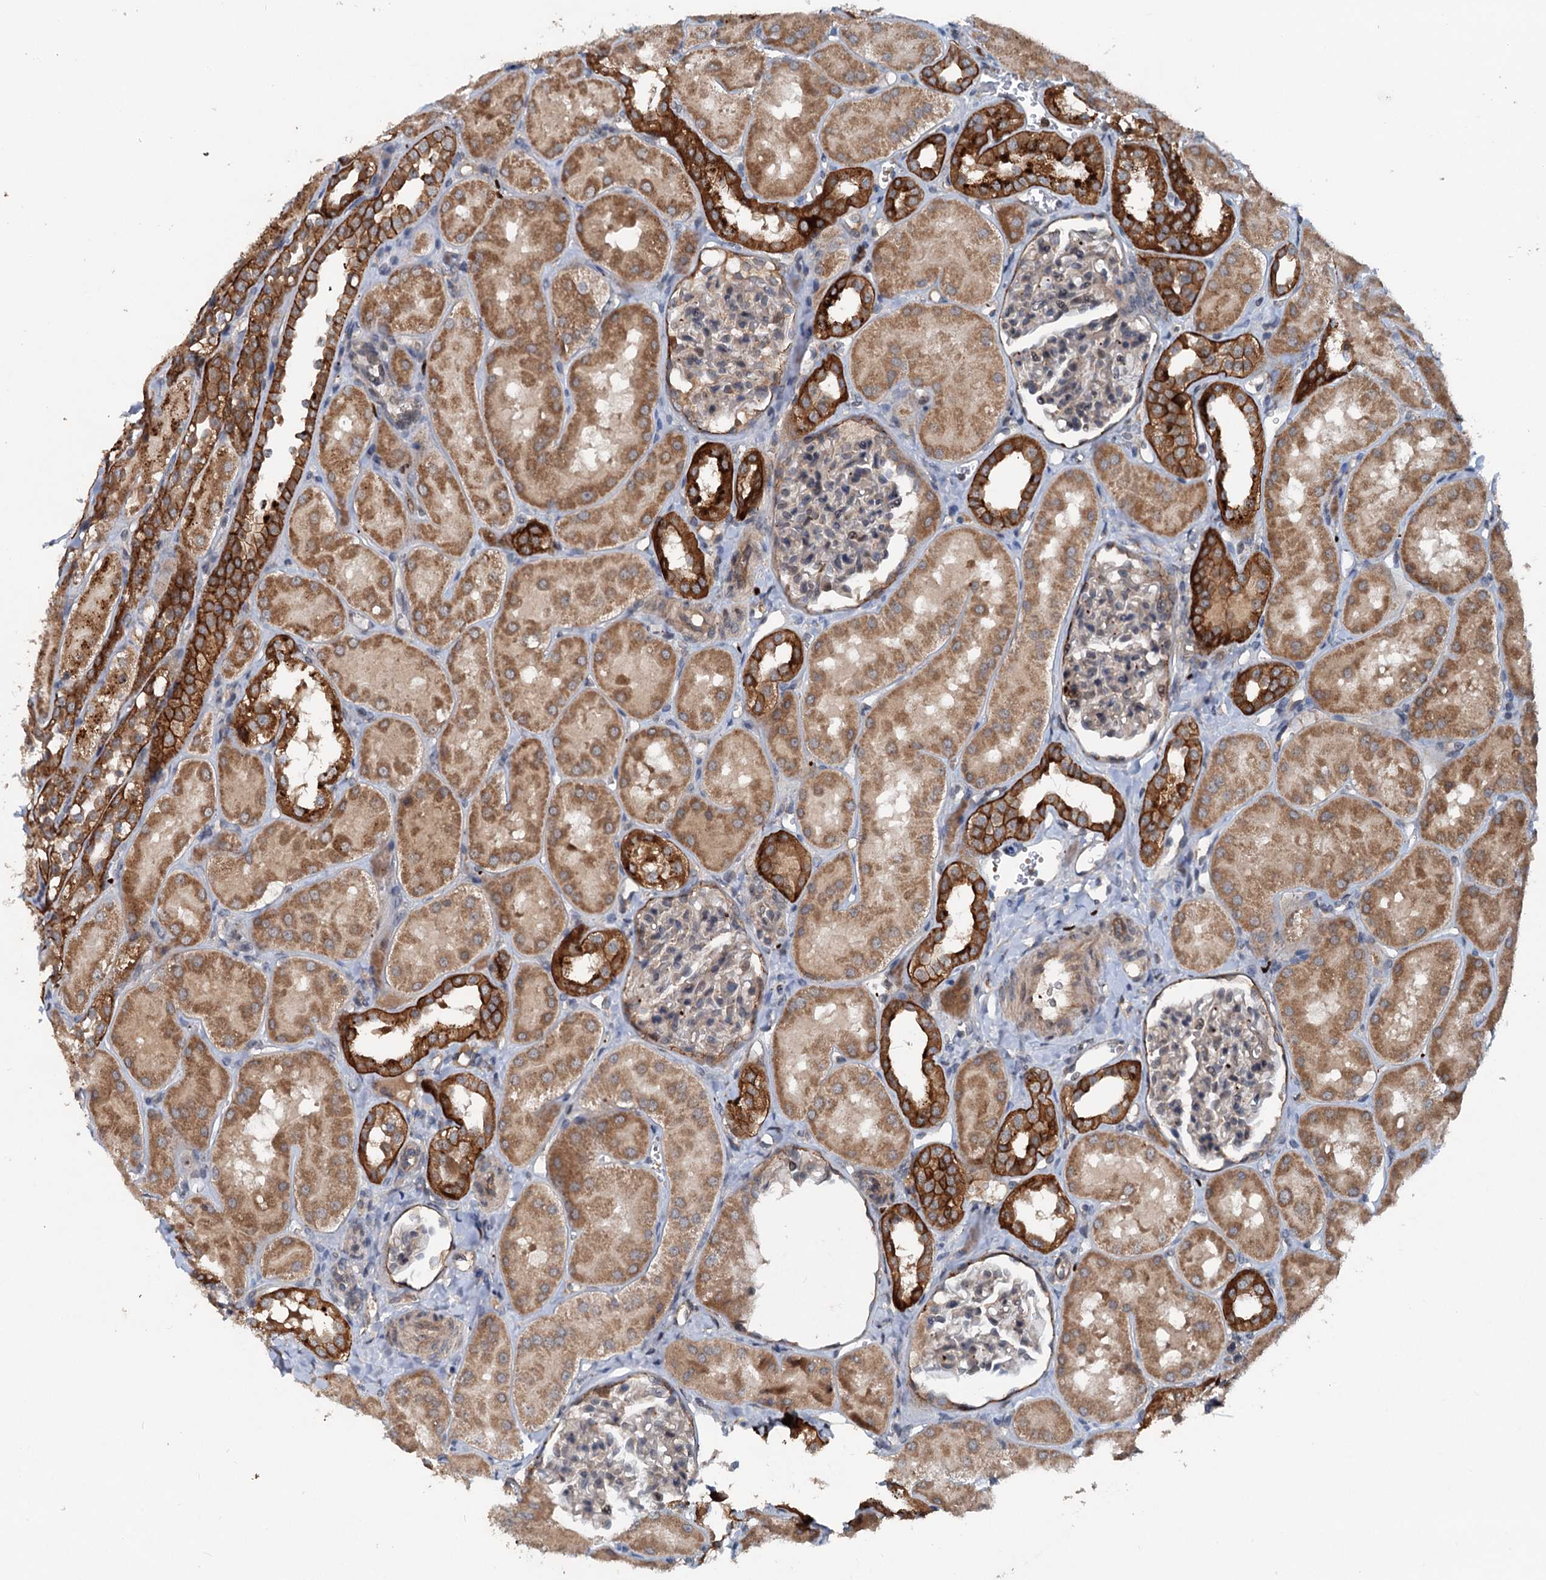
{"staining": {"intensity": "negative", "quantity": "none", "location": "none"}, "tissue": "kidney", "cell_type": "Cells in glomeruli", "image_type": "normal", "snomed": [{"axis": "morphology", "description": "Normal tissue, NOS"}, {"axis": "topography", "description": "Kidney"}, {"axis": "topography", "description": "Urinary bladder"}], "caption": "IHC micrograph of unremarkable human kidney stained for a protein (brown), which reveals no staining in cells in glomeruli.", "gene": "N4BP2L2", "patient": {"sex": "male", "age": 16}}